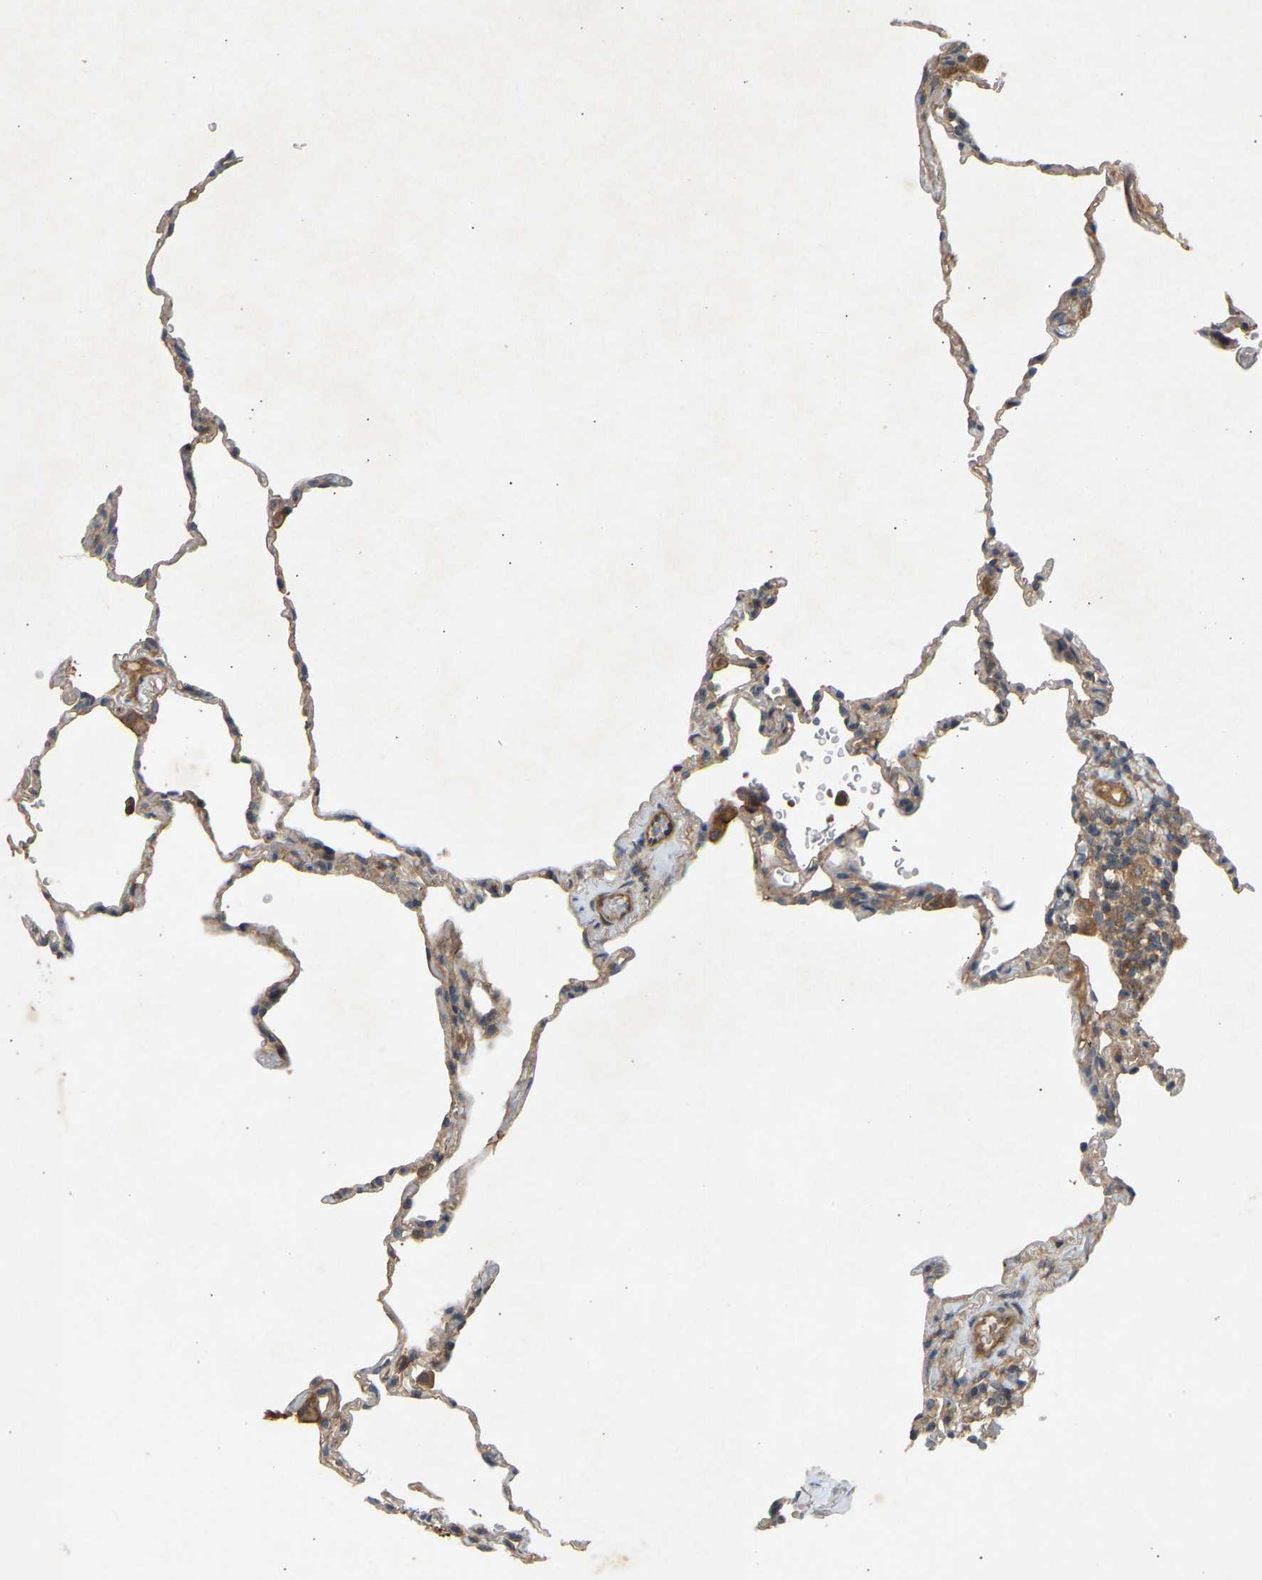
{"staining": {"intensity": "weak", "quantity": "25%-75%", "location": "cytoplasmic/membranous"}, "tissue": "lung", "cell_type": "Alveolar cells", "image_type": "normal", "snomed": [{"axis": "morphology", "description": "Normal tissue, NOS"}, {"axis": "topography", "description": "Lung"}], "caption": "This is an image of IHC staining of unremarkable lung, which shows weak positivity in the cytoplasmic/membranous of alveolar cells.", "gene": "GAS2L1", "patient": {"sex": "male", "age": 59}}